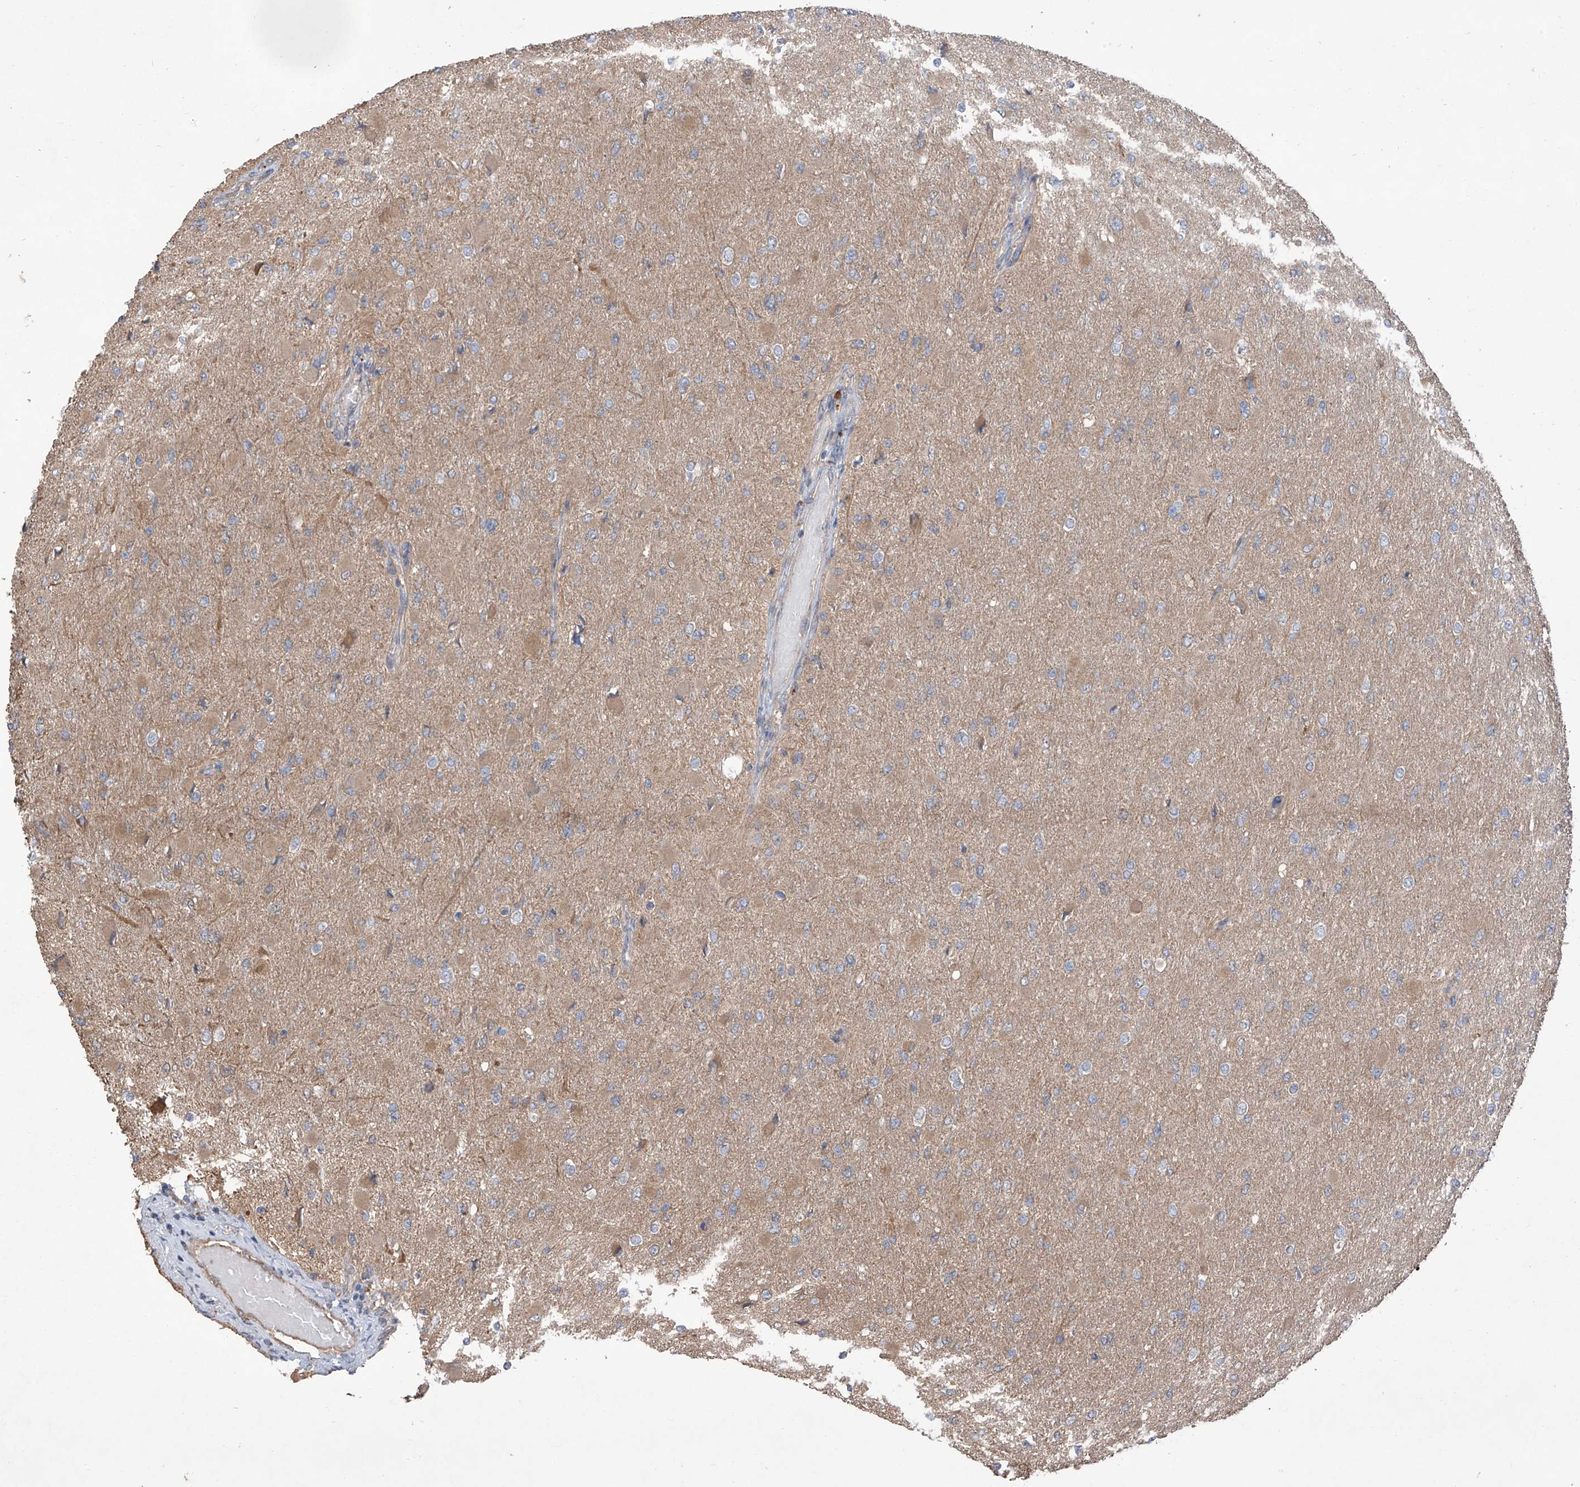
{"staining": {"intensity": "moderate", "quantity": "<25%", "location": "cytoplasmic/membranous"}, "tissue": "glioma", "cell_type": "Tumor cells", "image_type": "cancer", "snomed": [{"axis": "morphology", "description": "Glioma, malignant, High grade"}, {"axis": "topography", "description": "Cerebral cortex"}], "caption": "This is an image of immunohistochemistry (IHC) staining of malignant glioma (high-grade), which shows moderate positivity in the cytoplasmic/membranous of tumor cells.", "gene": "AGBL5", "patient": {"sex": "female", "age": 36}}